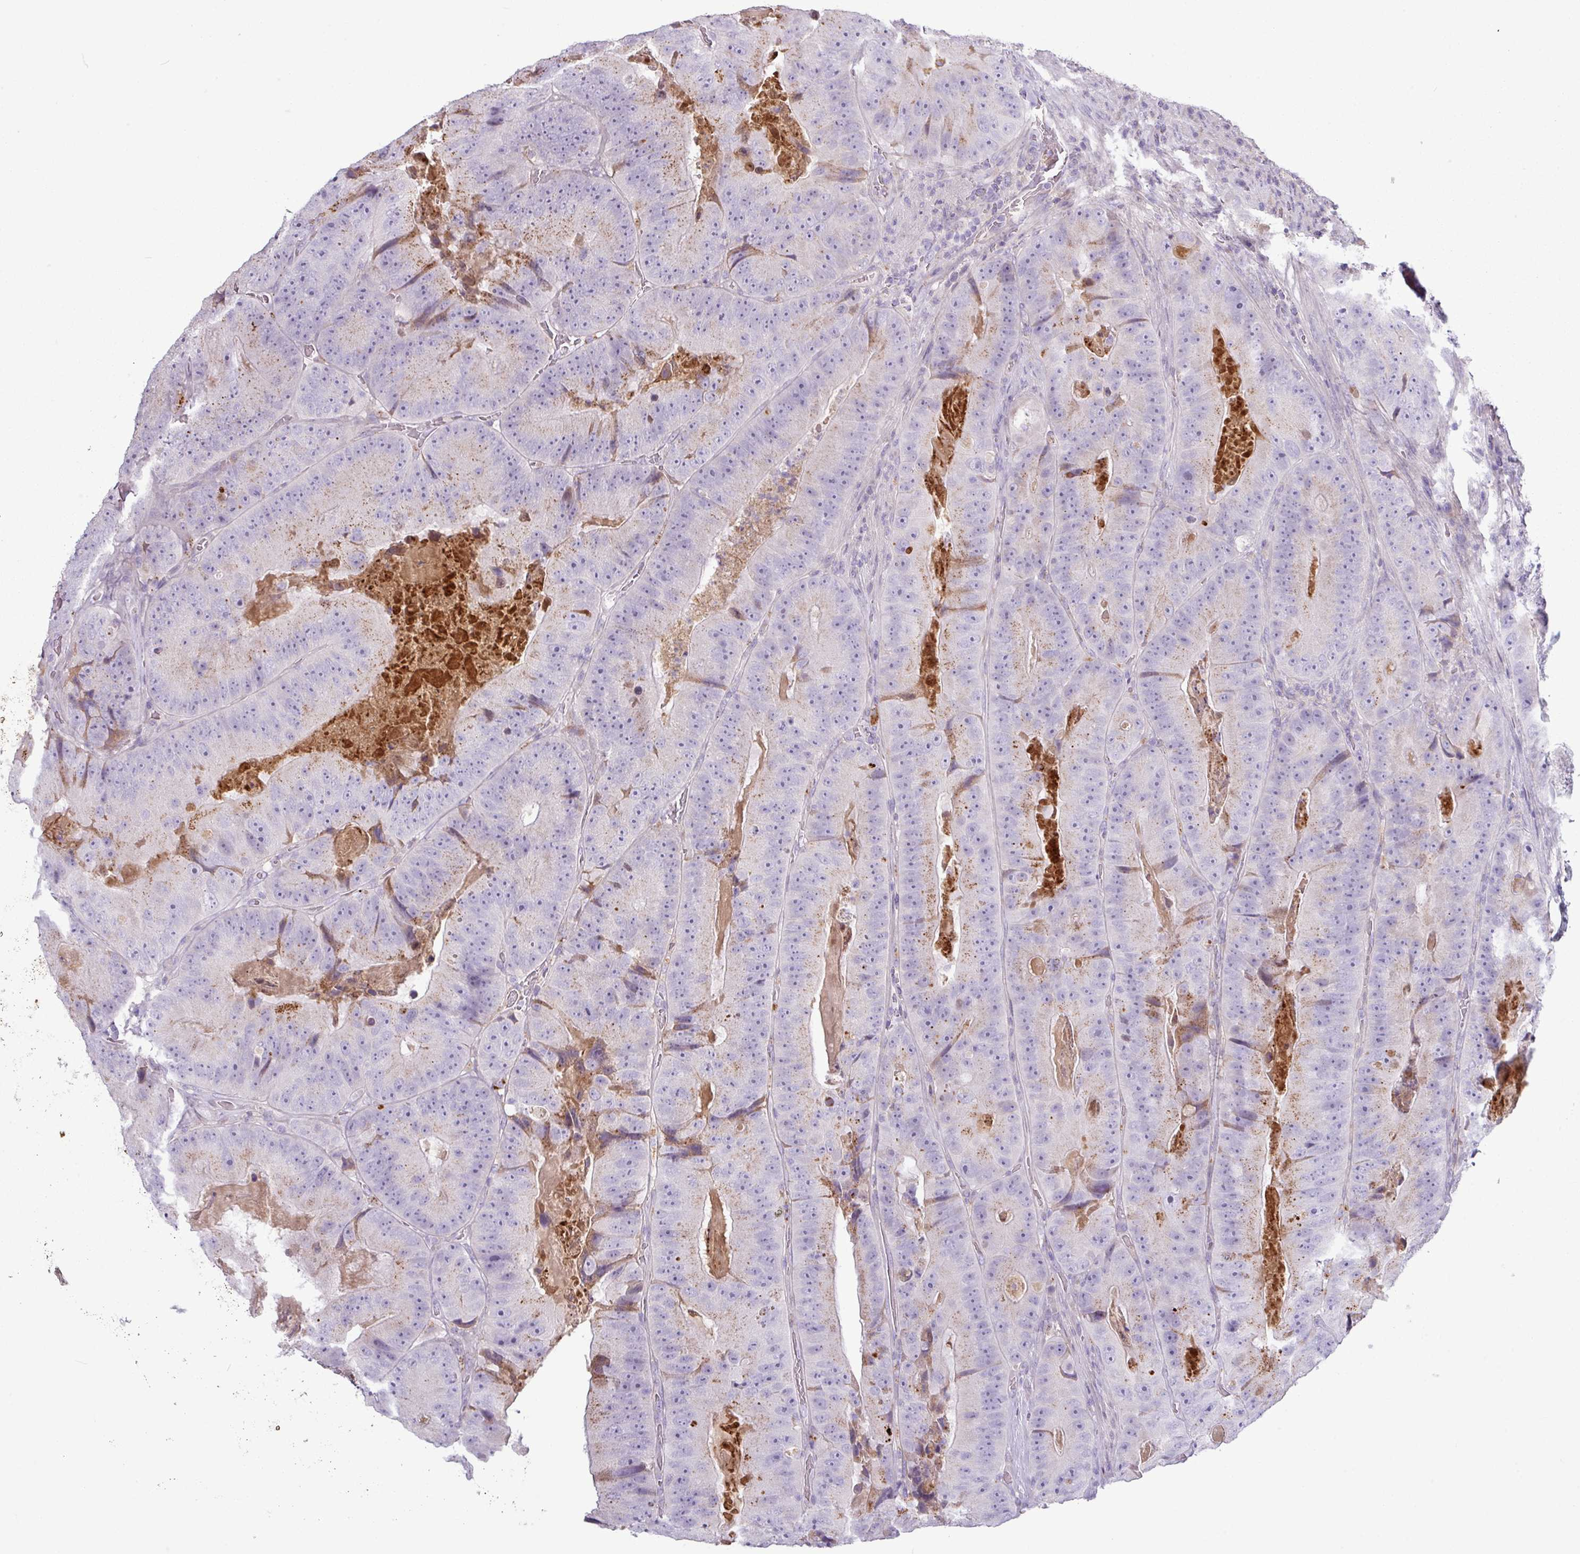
{"staining": {"intensity": "negative", "quantity": "none", "location": "none"}, "tissue": "colorectal cancer", "cell_type": "Tumor cells", "image_type": "cancer", "snomed": [{"axis": "morphology", "description": "Adenocarcinoma, NOS"}, {"axis": "topography", "description": "Colon"}], "caption": "IHC histopathology image of neoplastic tissue: human colorectal cancer (adenocarcinoma) stained with DAB demonstrates no significant protein staining in tumor cells.", "gene": "C4B", "patient": {"sex": "female", "age": 86}}